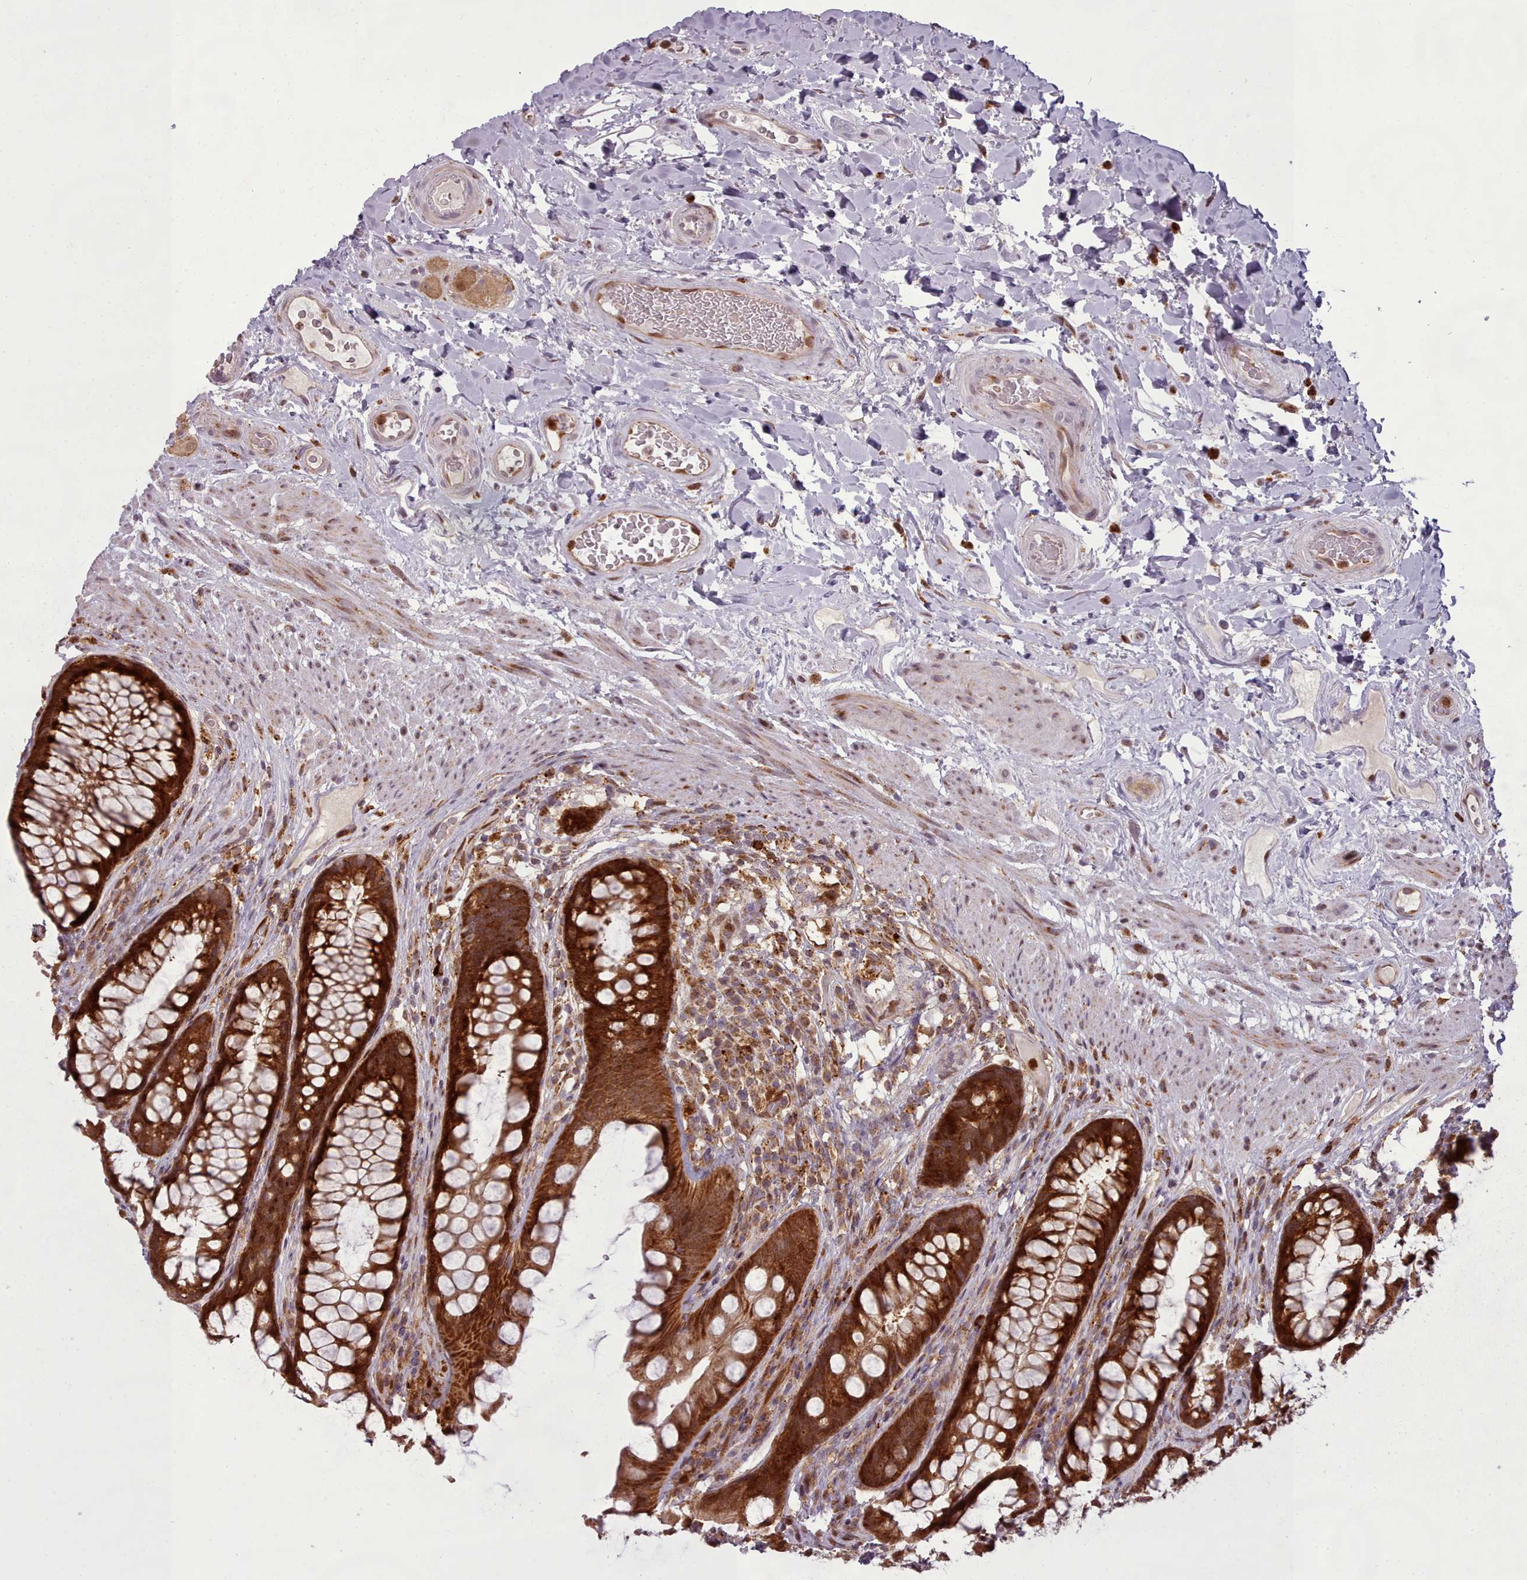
{"staining": {"intensity": "strong", "quantity": ">75%", "location": "cytoplasmic/membranous"}, "tissue": "rectum", "cell_type": "Glandular cells", "image_type": "normal", "snomed": [{"axis": "morphology", "description": "Normal tissue, NOS"}, {"axis": "topography", "description": "Rectum"}], "caption": "Immunohistochemical staining of normal human rectum demonstrates high levels of strong cytoplasmic/membranous staining in approximately >75% of glandular cells.", "gene": "LGALS9B", "patient": {"sex": "male", "age": 74}}